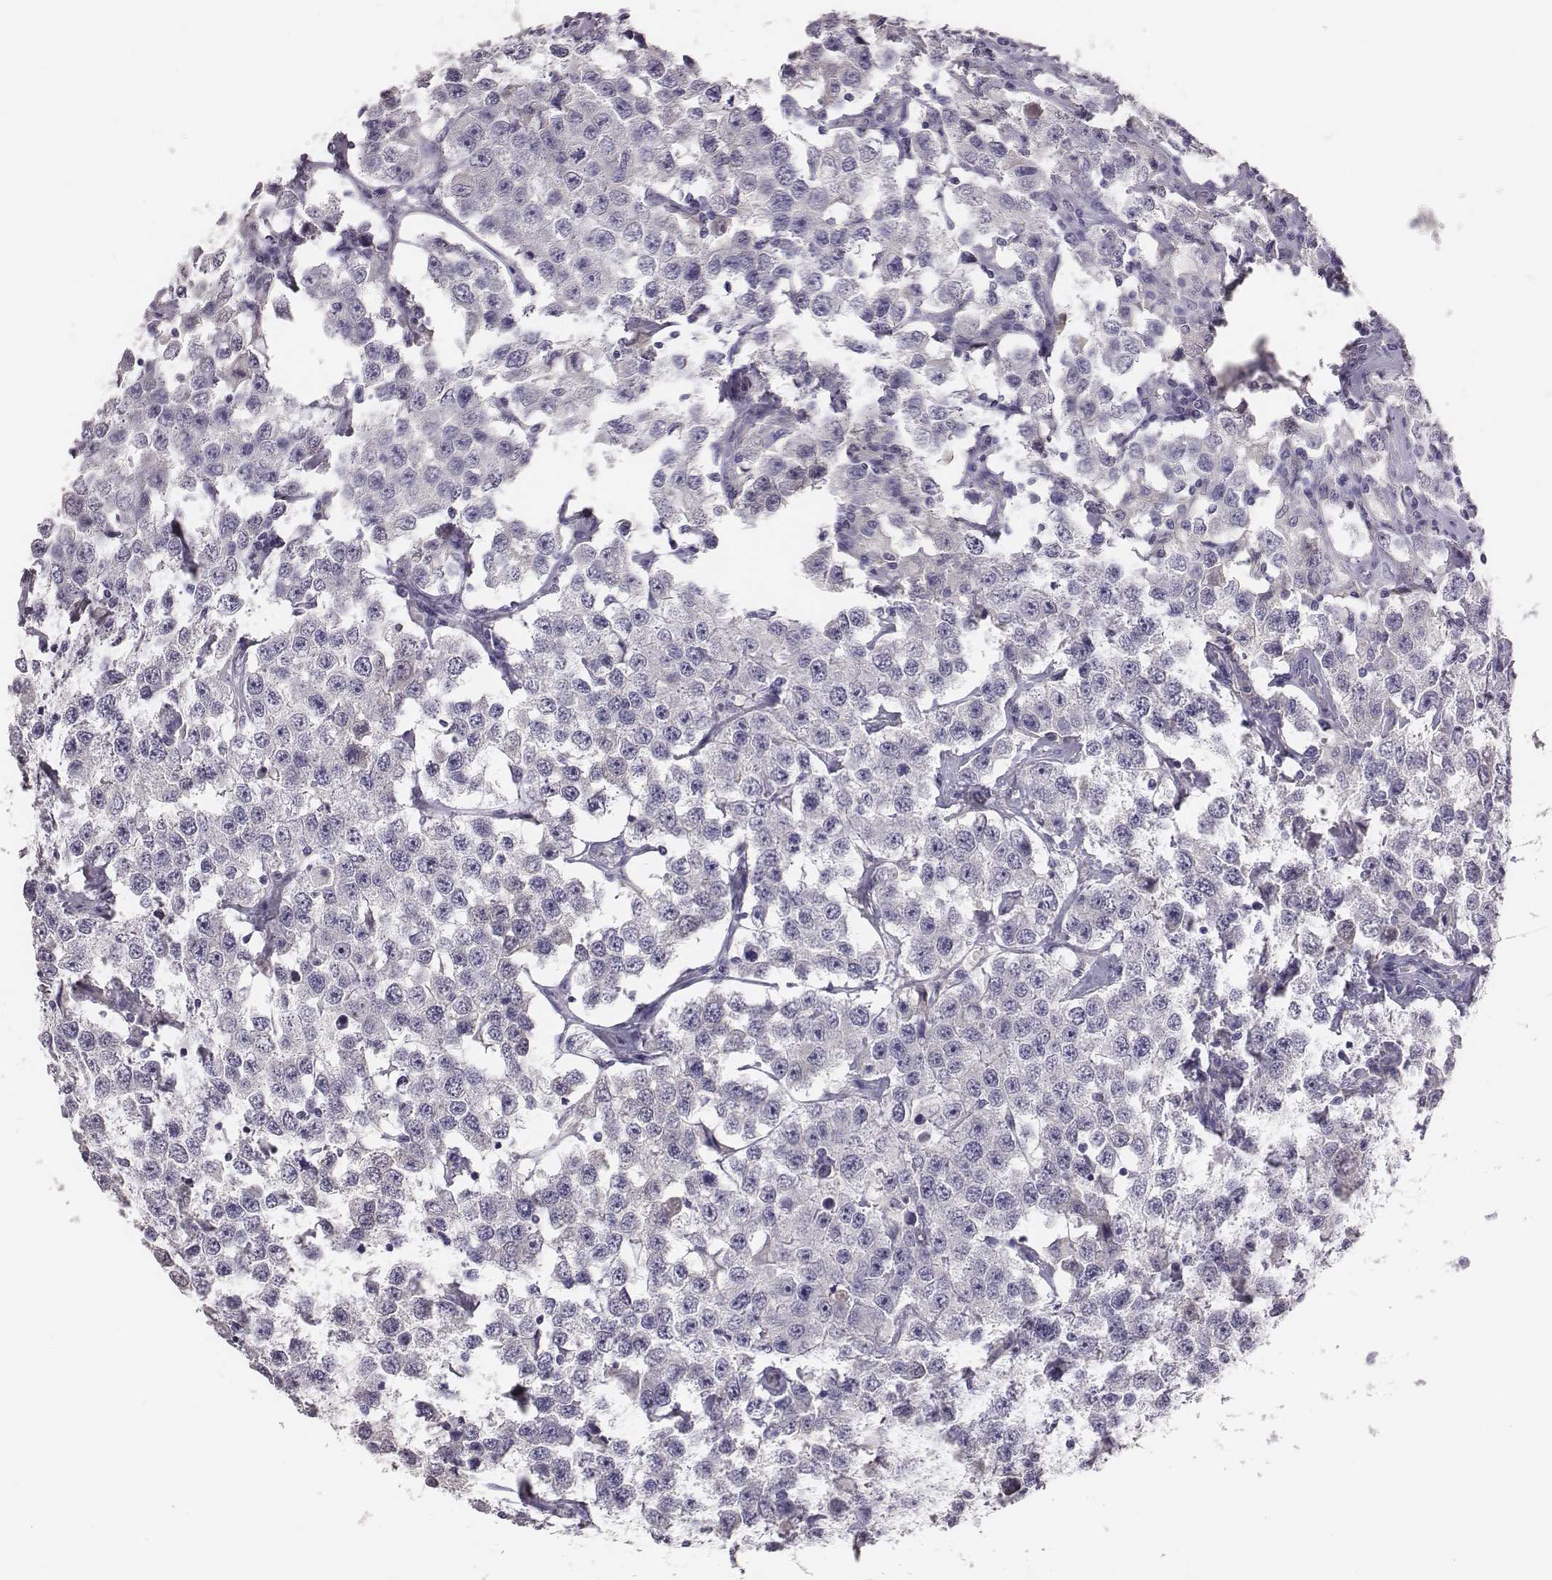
{"staining": {"intensity": "negative", "quantity": "none", "location": "none"}, "tissue": "testis cancer", "cell_type": "Tumor cells", "image_type": "cancer", "snomed": [{"axis": "morphology", "description": "Seminoma, NOS"}, {"axis": "topography", "description": "Testis"}], "caption": "Immunohistochemistry micrograph of neoplastic tissue: testis seminoma stained with DAB displays no significant protein expression in tumor cells.", "gene": "EN1", "patient": {"sex": "male", "age": 52}}